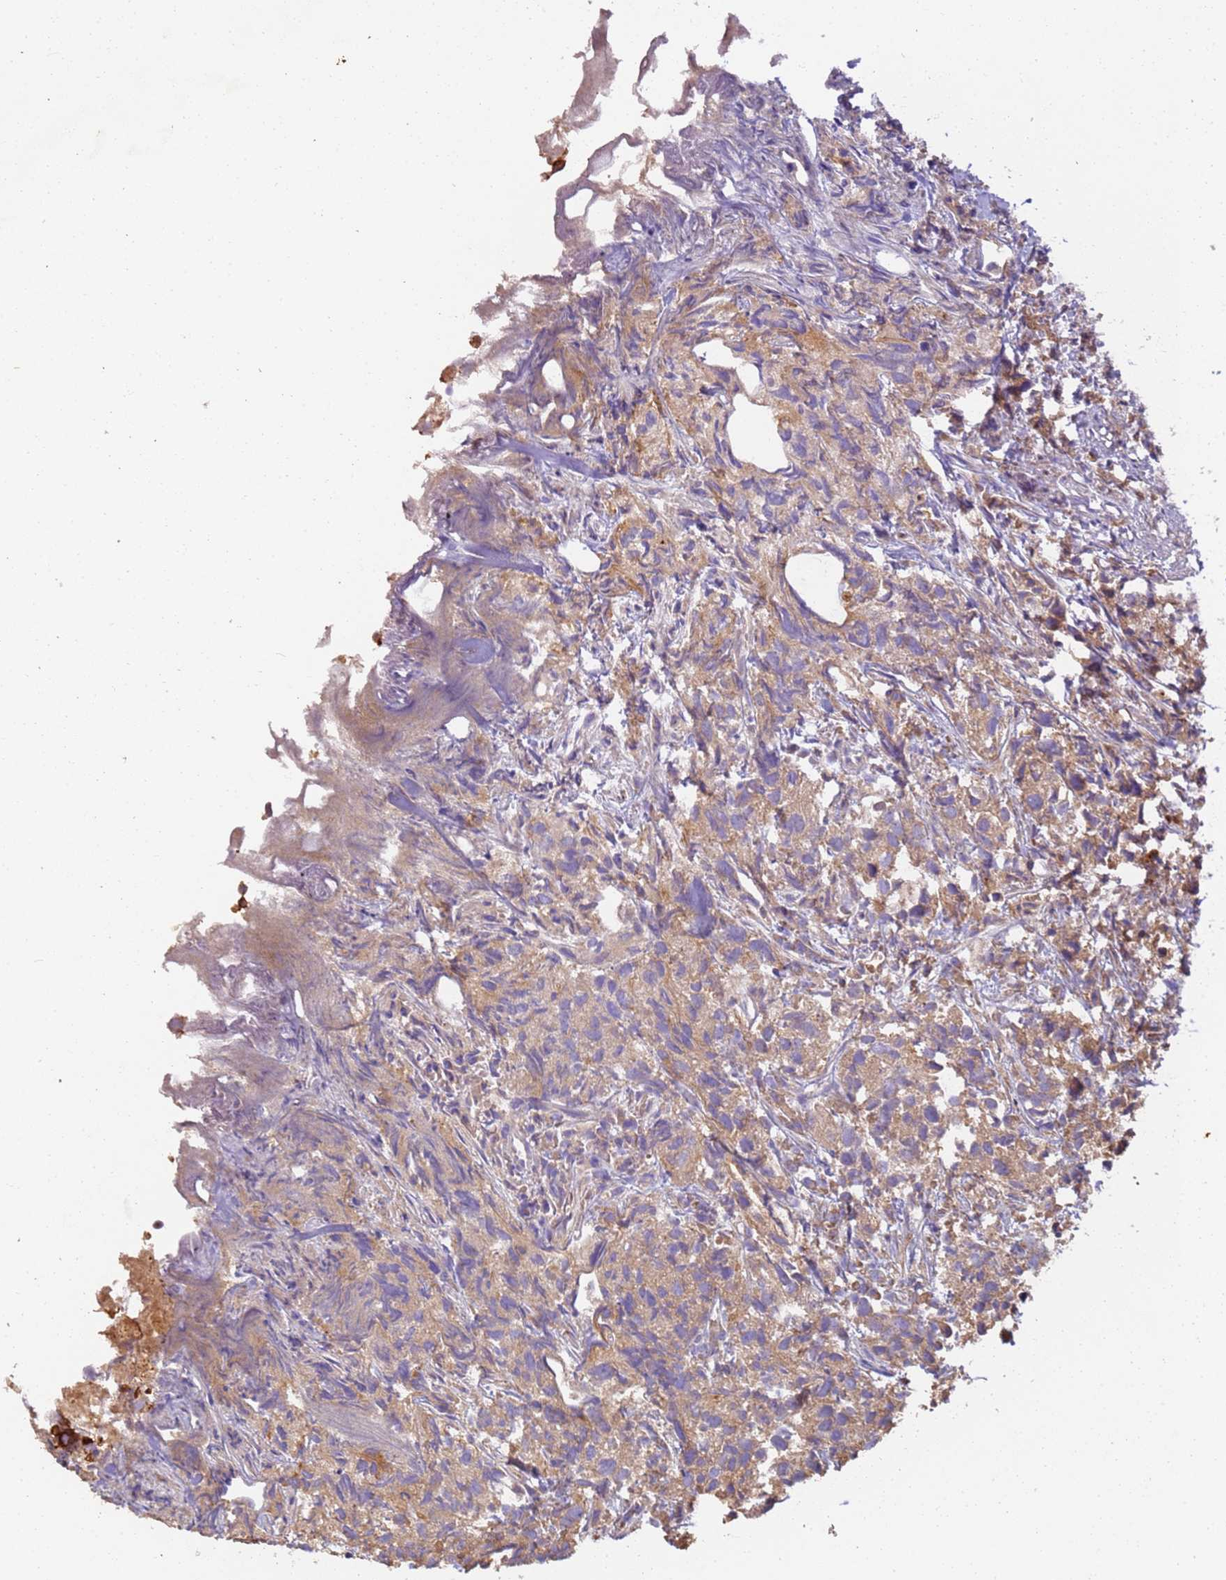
{"staining": {"intensity": "strong", "quantity": "25%-75%", "location": "cytoplasmic/membranous"}, "tissue": "urothelial cancer", "cell_type": "Tumor cells", "image_type": "cancer", "snomed": [{"axis": "morphology", "description": "Urothelial carcinoma, High grade"}, {"axis": "topography", "description": "Urinary bladder"}], "caption": "Urothelial carcinoma (high-grade) stained with DAB immunohistochemistry (IHC) shows high levels of strong cytoplasmic/membranous expression in about 25%-75% of tumor cells. (Stains: DAB in brown, nuclei in blue, Microscopy: brightfield microscopy at high magnification).", "gene": "TIGAR", "patient": {"sex": "female", "age": 75}}